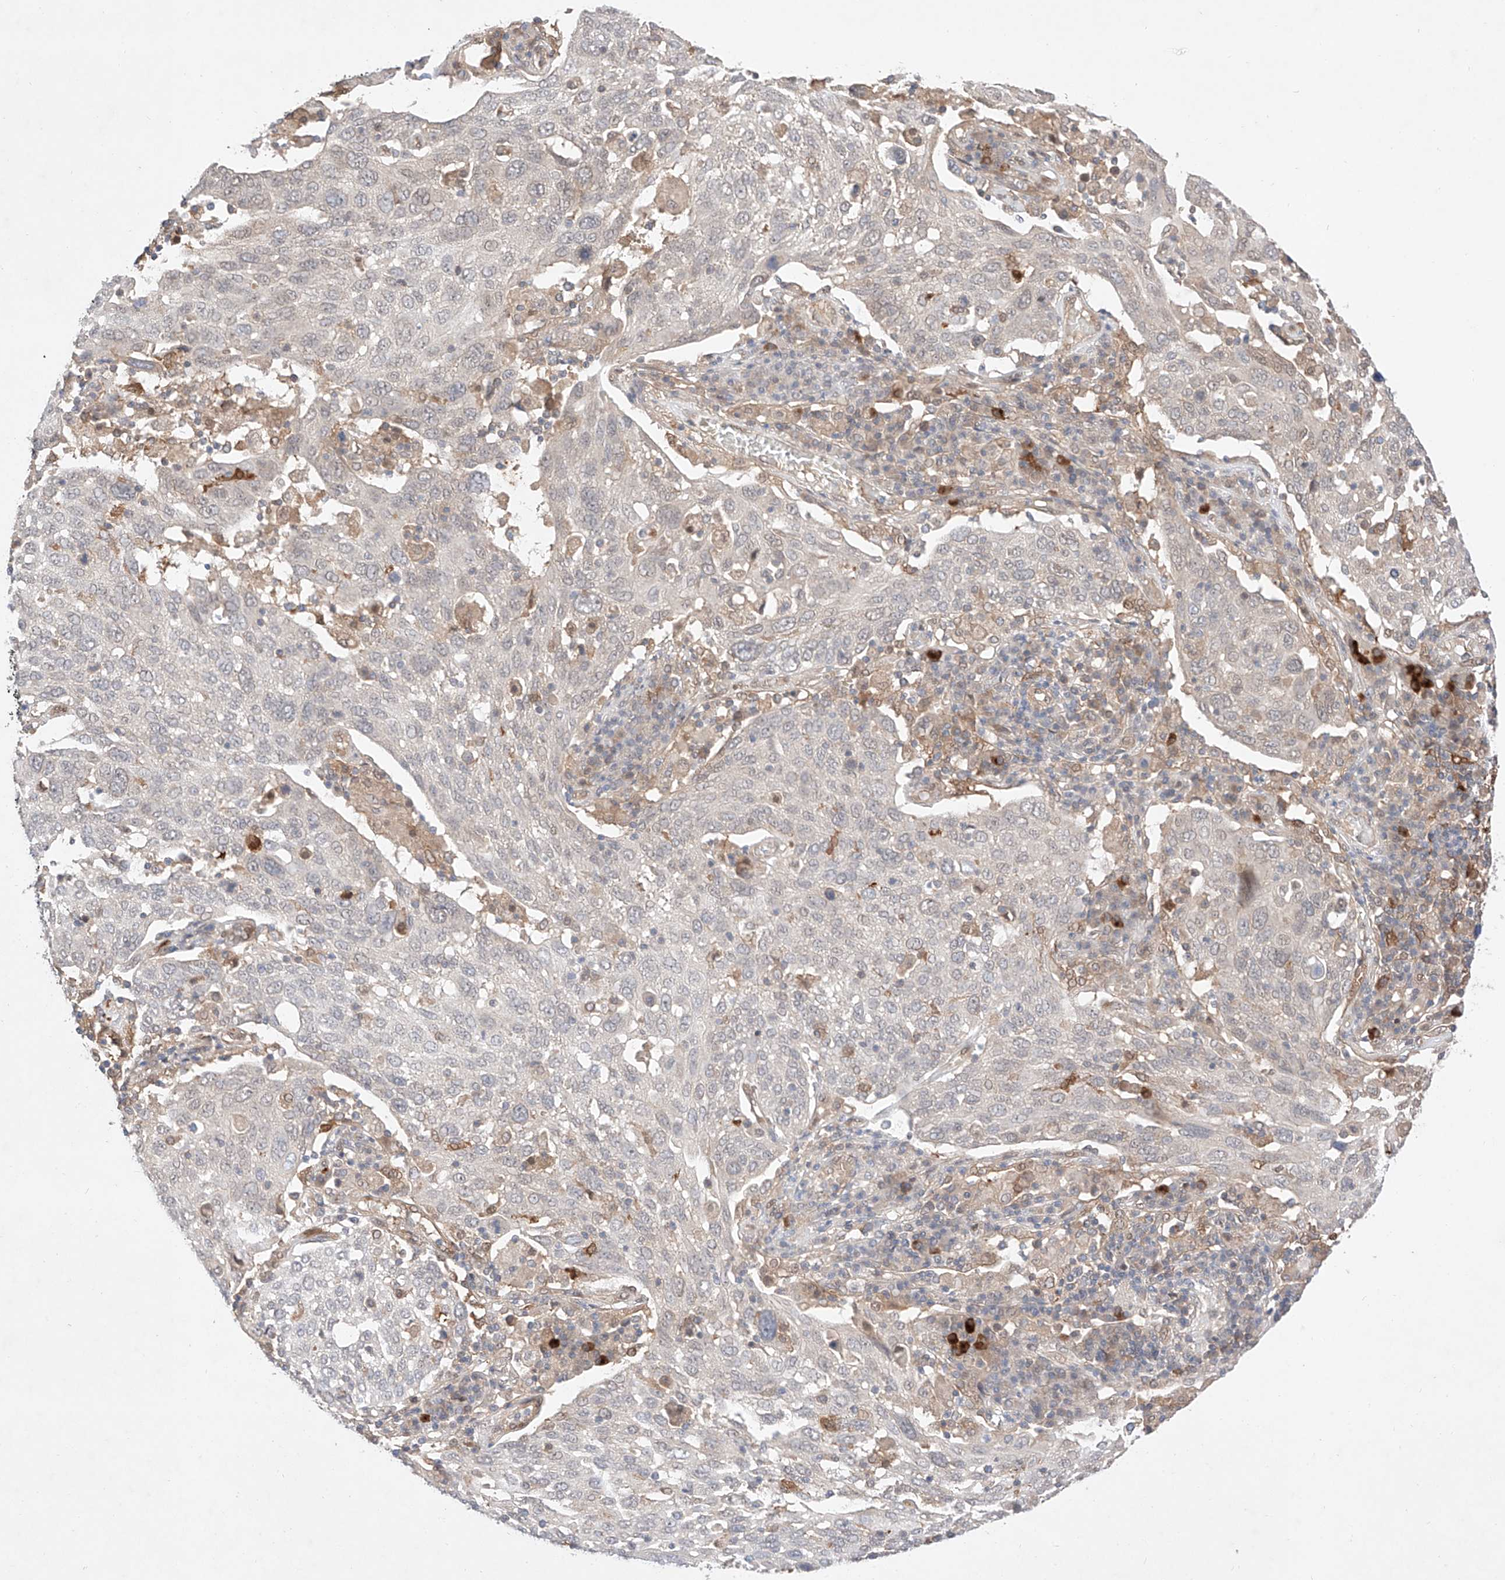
{"staining": {"intensity": "negative", "quantity": "none", "location": "none"}, "tissue": "lung cancer", "cell_type": "Tumor cells", "image_type": "cancer", "snomed": [{"axis": "morphology", "description": "Squamous cell carcinoma, NOS"}, {"axis": "topography", "description": "Lung"}], "caption": "The micrograph displays no significant positivity in tumor cells of lung cancer (squamous cell carcinoma).", "gene": "ZNF124", "patient": {"sex": "male", "age": 65}}